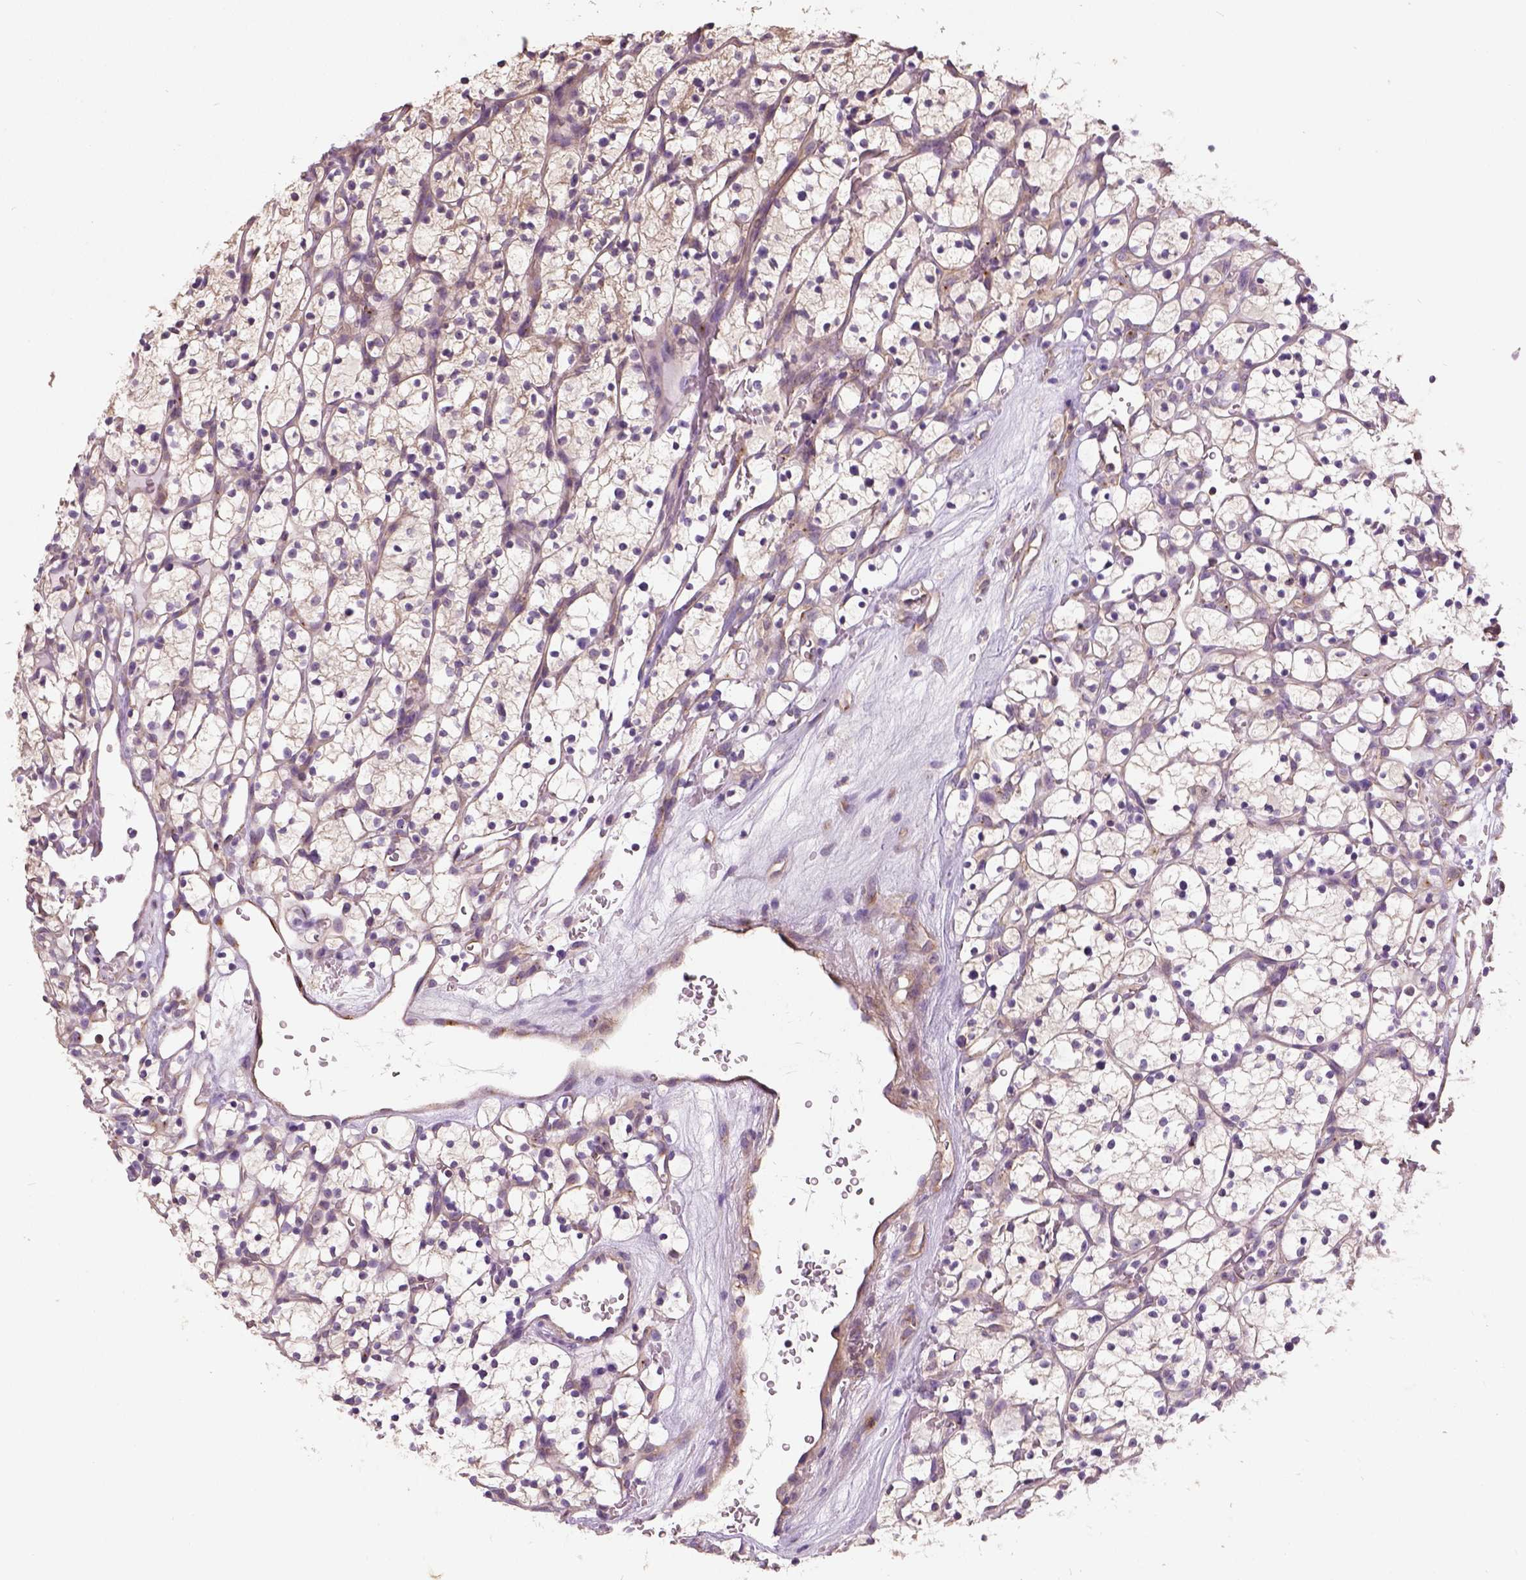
{"staining": {"intensity": "weak", "quantity": "25%-75%", "location": "cytoplasmic/membranous"}, "tissue": "renal cancer", "cell_type": "Tumor cells", "image_type": "cancer", "snomed": [{"axis": "morphology", "description": "Adenocarcinoma, NOS"}, {"axis": "topography", "description": "Kidney"}], "caption": "Immunohistochemistry micrograph of human renal cancer (adenocarcinoma) stained for a protein (brown), which displays low levels of weak cytoplasmic/membranous positivity in approximately 25%-75% of tumor cells.", "gene": "CRACR2A", "patient": {"sex": "female", "age": 64}}